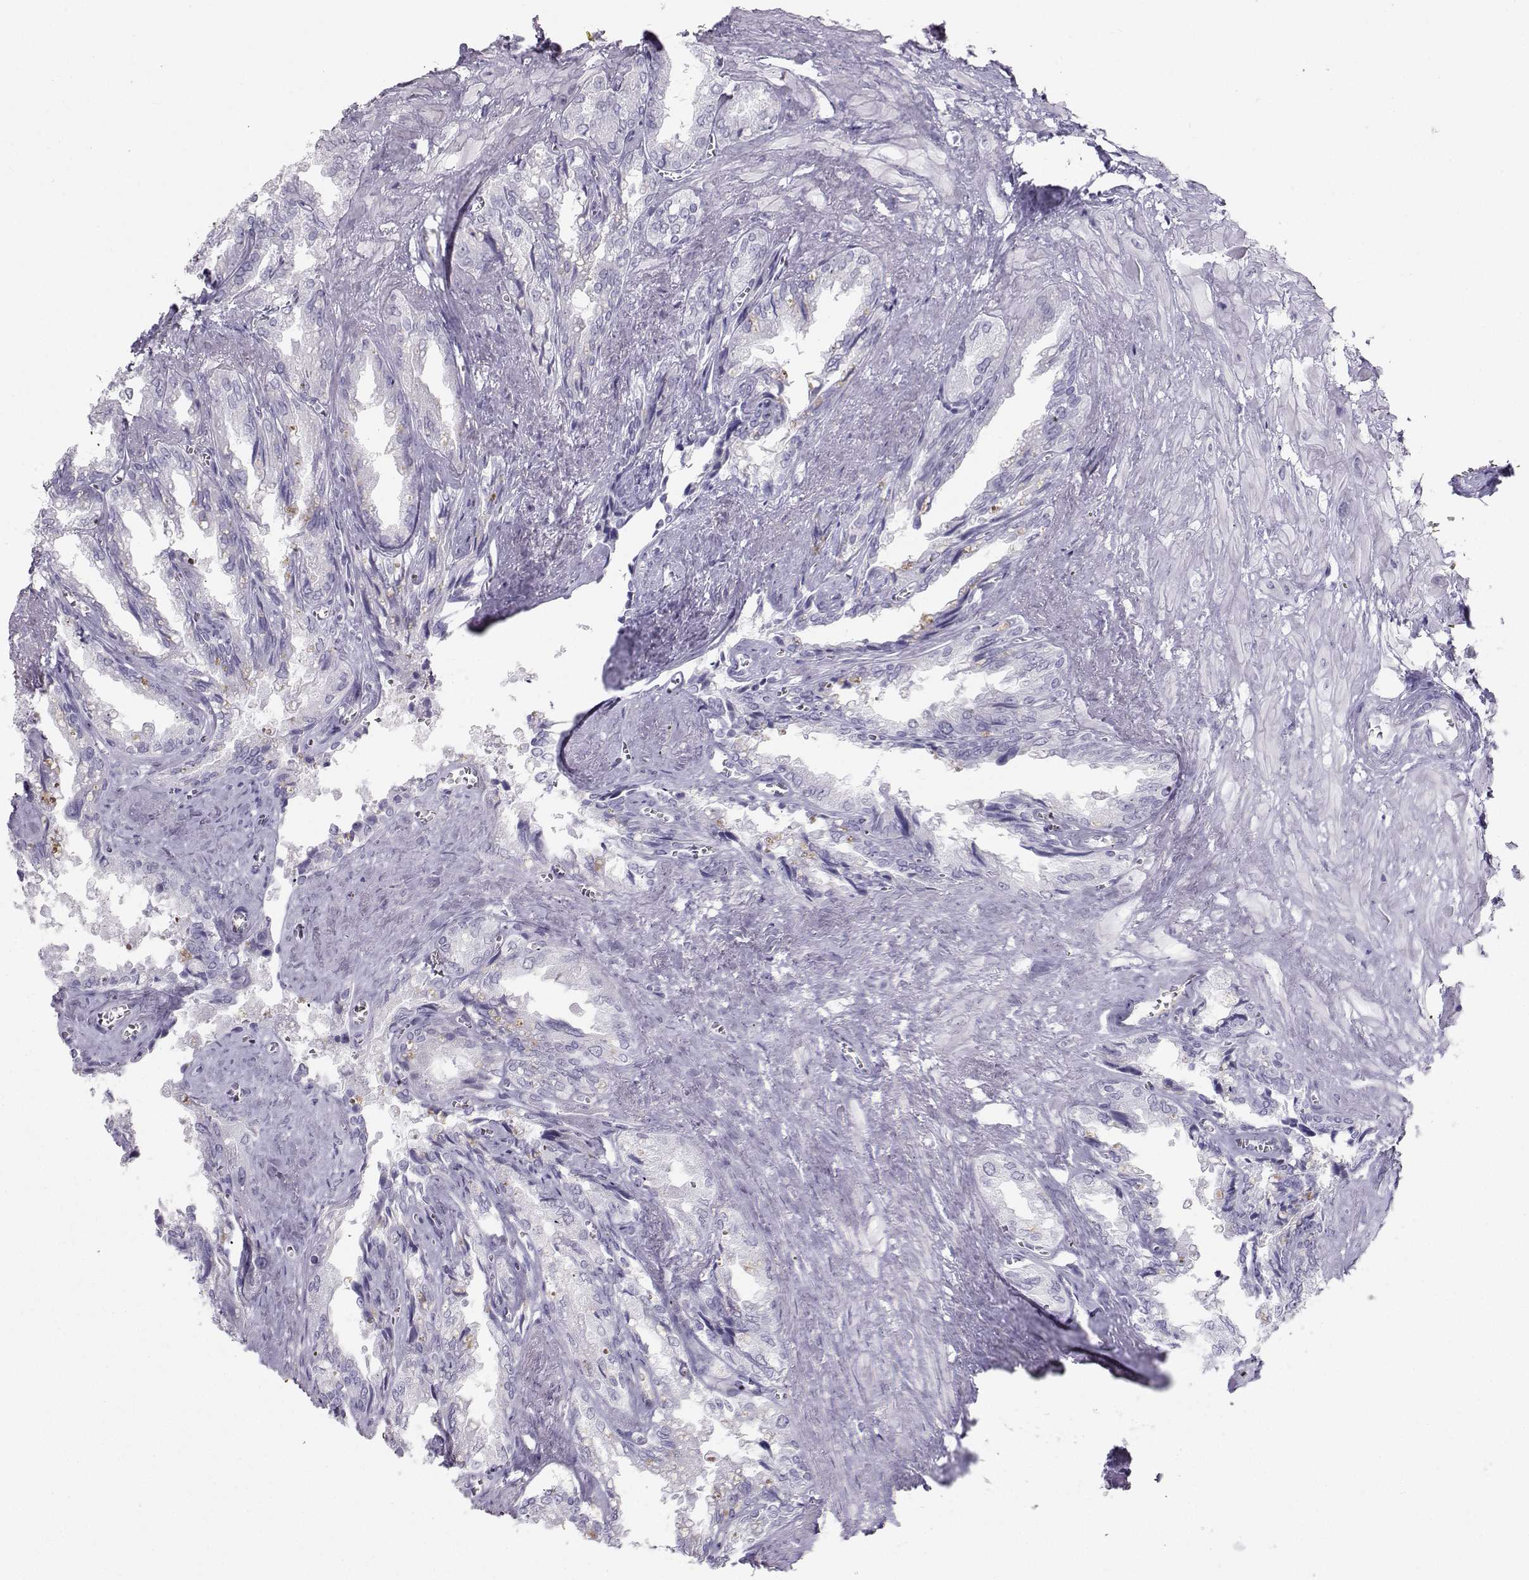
{"staining": {"intensity": "negative", "quantity": "none", "location": "none"}, "tissue": "seminal vesicle", "cell_type": "Glandular cells", "image_type": "normal", "snomed": [{"axis": "morphology", "description": "Normal tissue, NOS"}, {"axis": "topography", "description": "Seminal veicle"}], "caption": "Glandular cells are negative for brown protein staining in benign seminal vesicle. The staining is performed using DAB (3,3'-diaminobenzidine) brown chromogen with nuclei counter-stained in using hematoxylin.", "gene": "IQCD", "patient": {"sex": "male", "age": 67}}